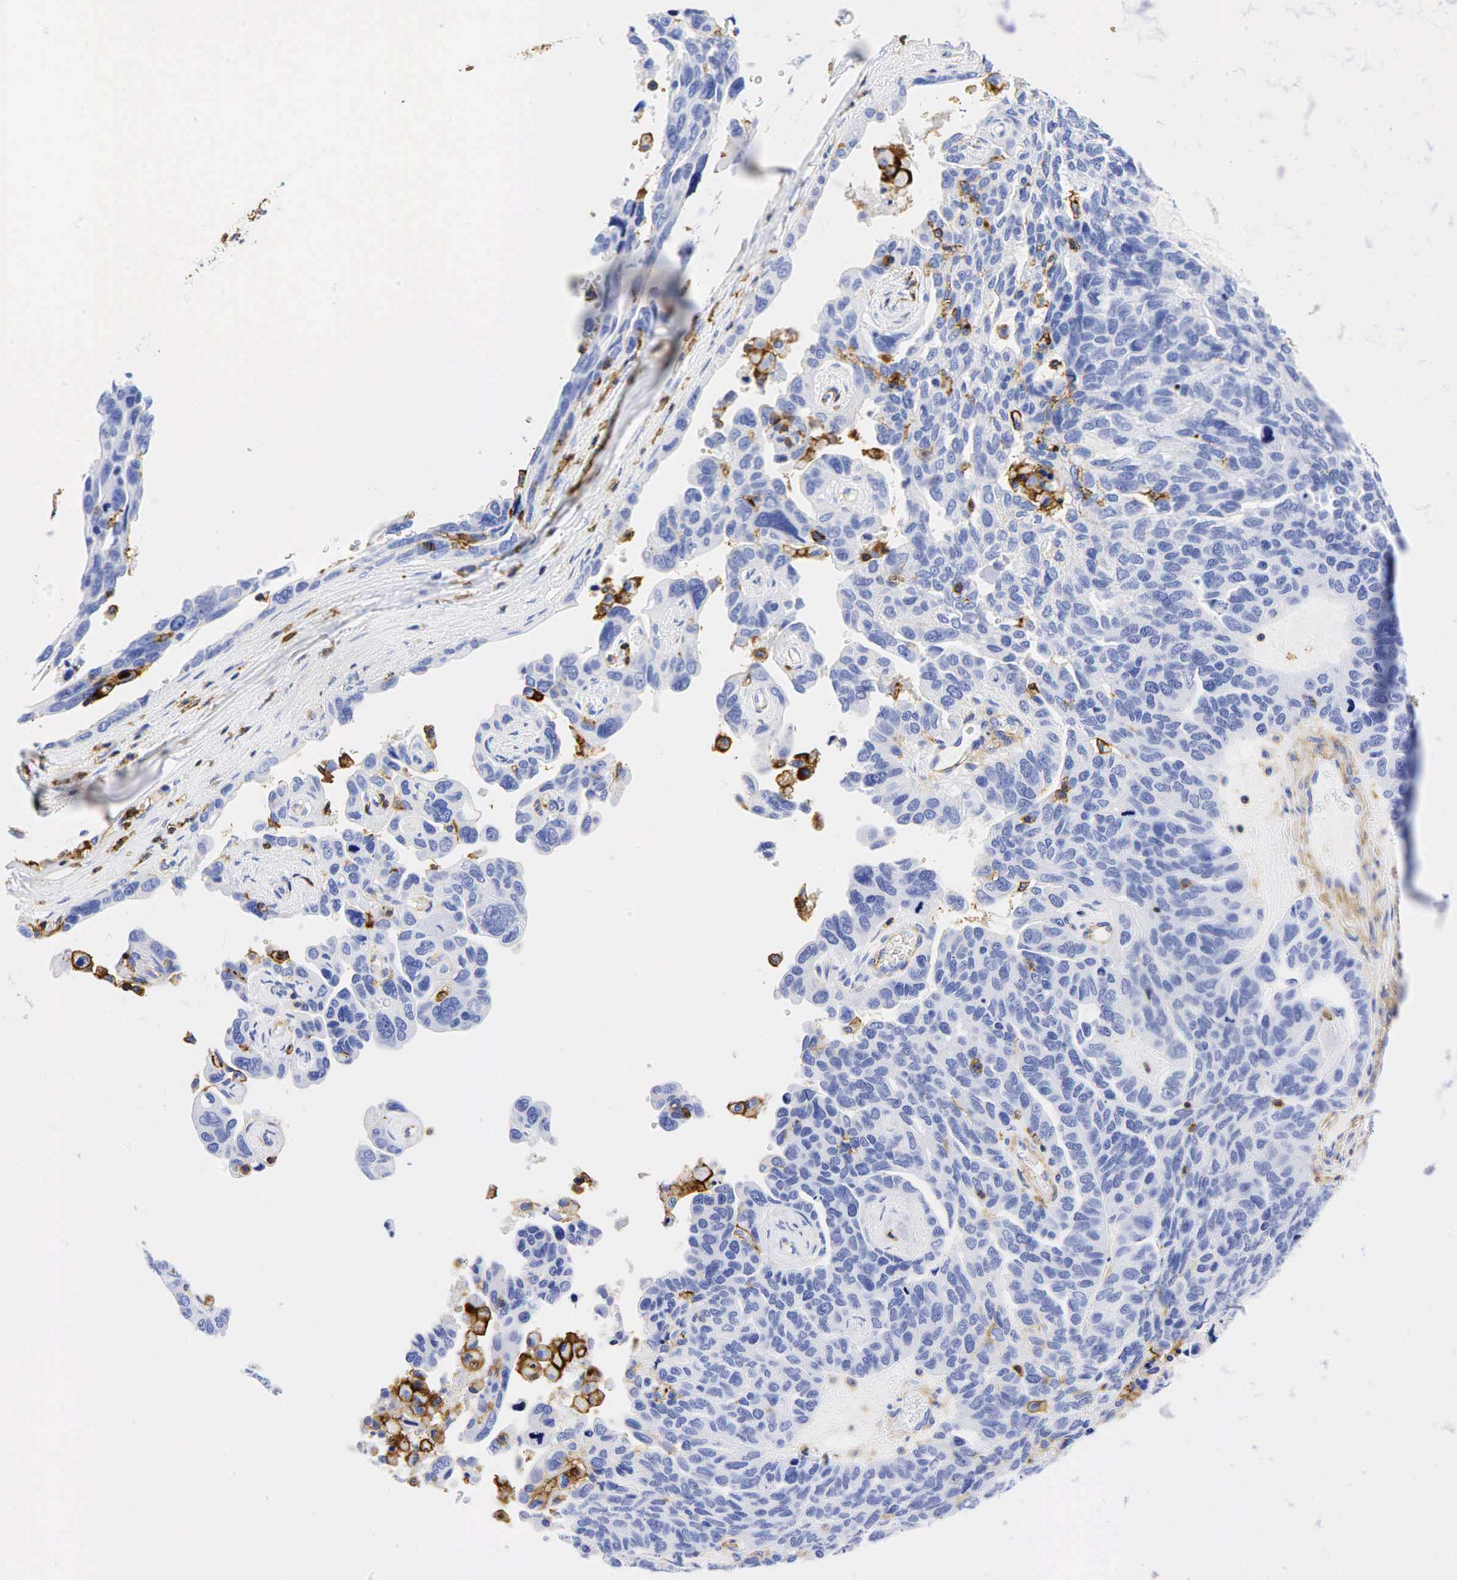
{"staining": {"intensity": "moderate", "quantity": "<25%", "location": "cytoplasmic/membranous"}, "tissue": "ovarian cancer", "cell_type": "Tumor cells", "image_type": "cancer", "snomed": [{"axis": "morphology", "description": "Cystadenocarcinoma, serous, NOS"}, {"axis": "topography", "description": "Ovary"}], "caption": "A micrograph of human ovarian cancer stained for a protein reveals moderate cytoplasmic/membranous brown staining in tumor cells.", "gene": "CD44", "patient": {"sex": "female", "age": 64}}